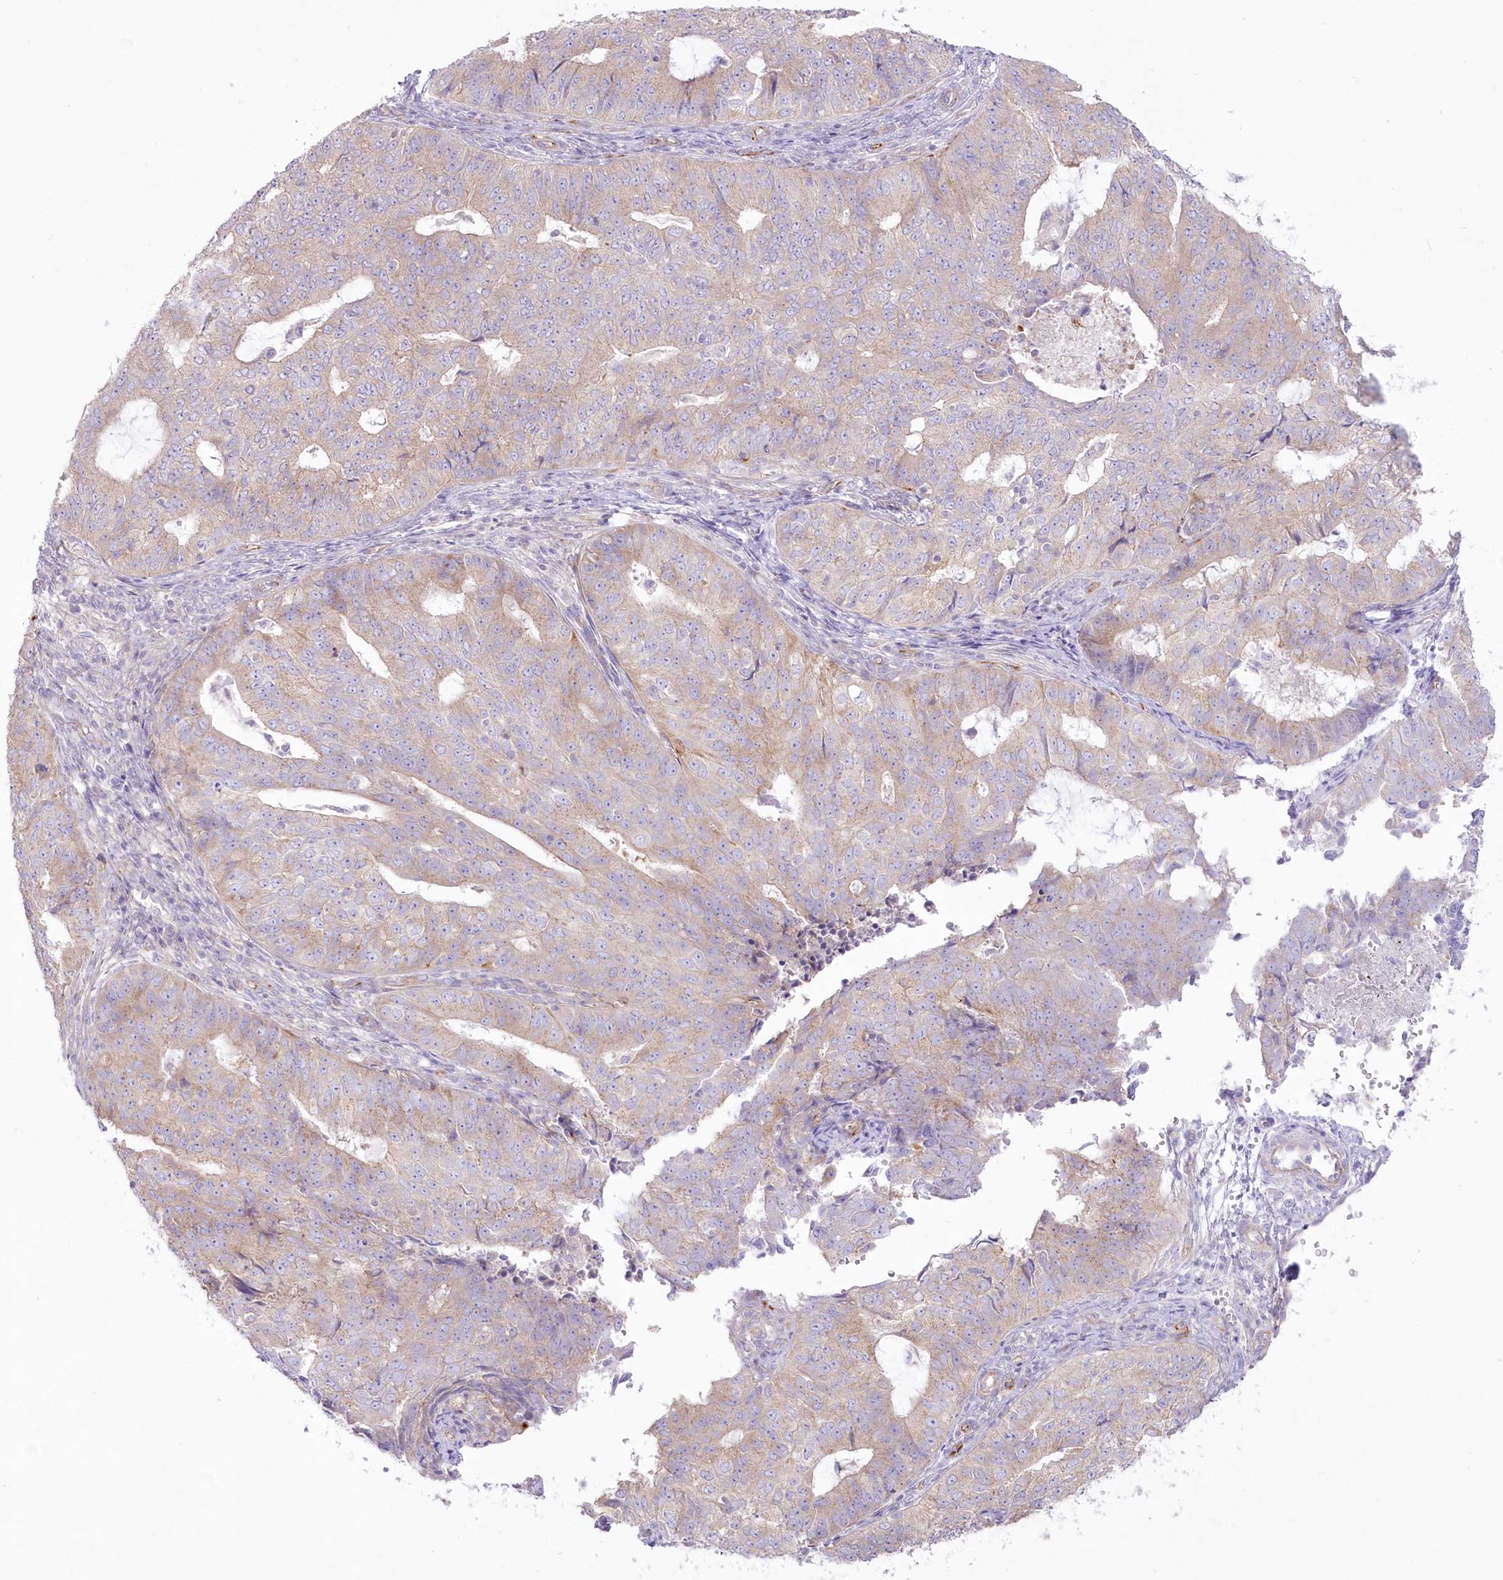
{"staining": {"intensity": "weak", "quantity": ">75%", "location": "cytoplasmic/membranous"}, "tissue": "endometrial cancer", "cell_type": "Tumor cells", "image_type": "cancer", "snomed": [{"axis": "morphology", "description": "Adenocarcinoma, NOS"}, {"axis": "topography", "description": "Endometrium"}], "caption": "This histopathology image demonstrates adenocarcinoma (endometrial) stained with immunohistochemistry to label a protein in brown. The cytoplasmic/membranous of tumor cells show weak positivity for the protein. Nuclei are counter-stained blue.", "gene": "ZNF843", "patient": {"sex": "female", "age": 32}}